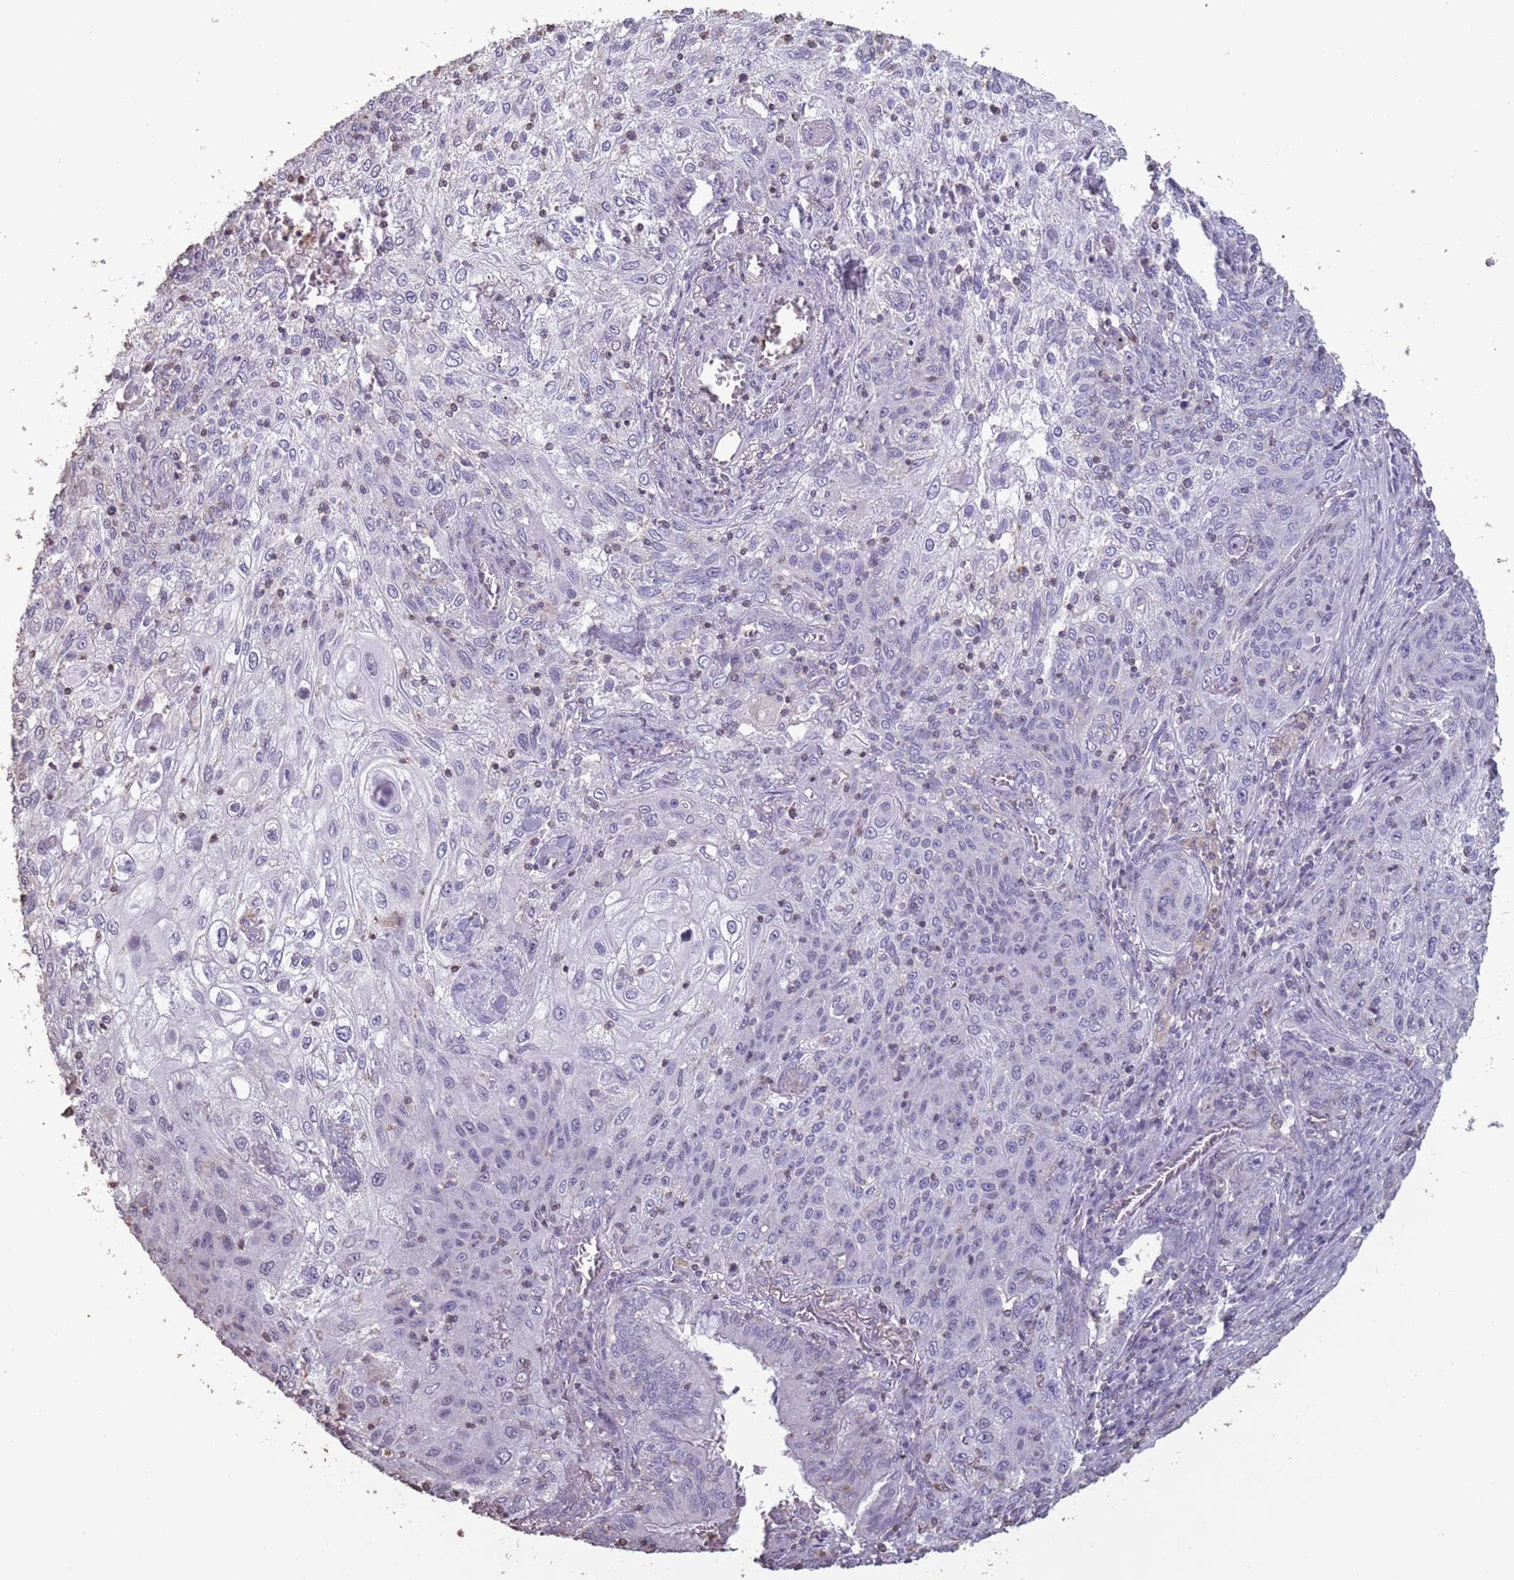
{"staining": {"intensity": "negative", "quantity": "none", "location": "none"}, "tissue": "lung cancer", "cell_type": "Tumor cells", "image_type": "cancer", "snomed": [{"axis": "morphology", "description": "Squamous cell carcinoma, NOS"}, {"axis": "topography", "description": "Lung"}], "caption": "IHC of lung squamous cell carcinoma exhibits no staining in tumor cells.", "gene": "SUN5", "patient": {"sex": "female", "age": 69}}